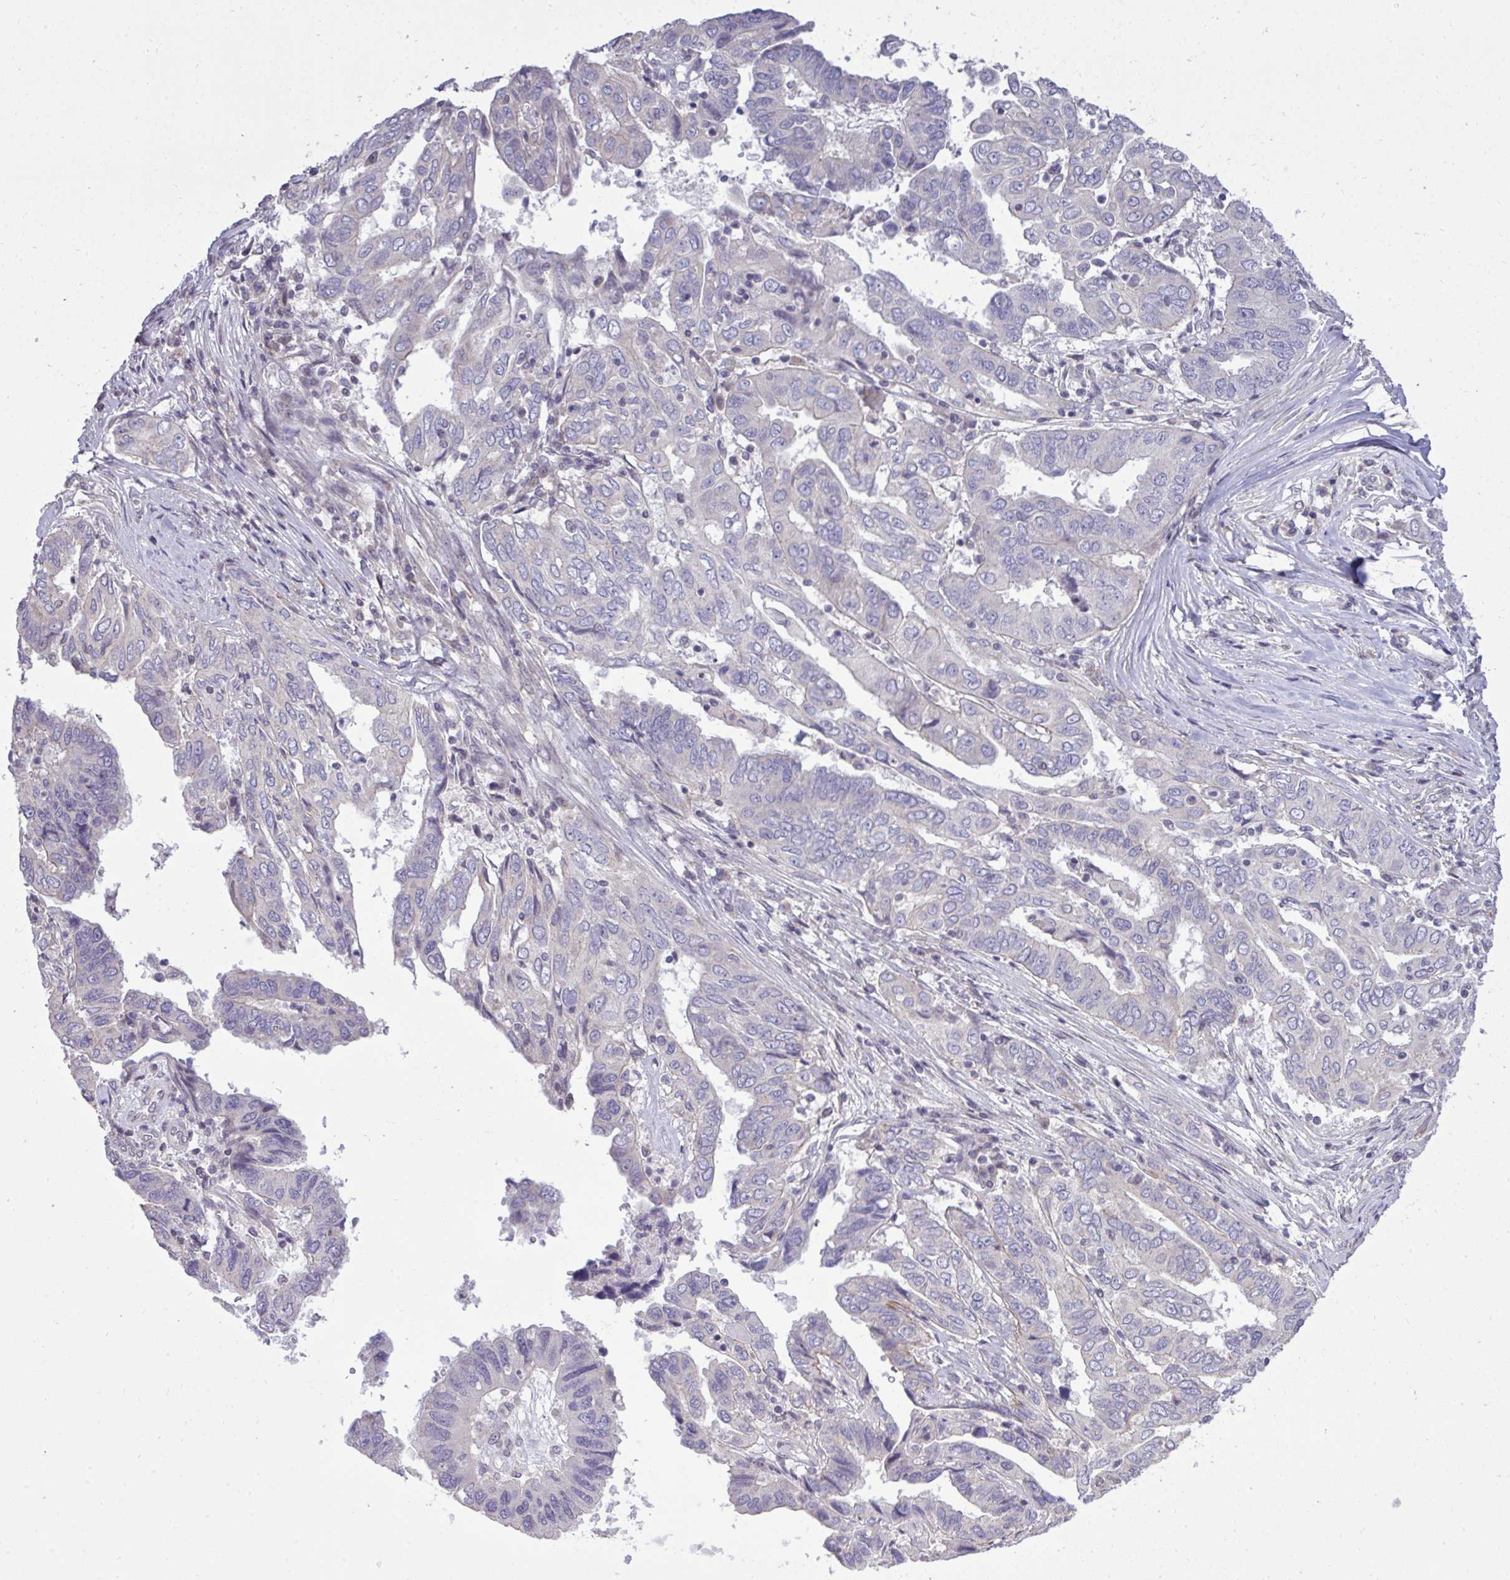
{"staining": {"intensity": "negative", "quantity": "none", "location": "none"}, "tissue": "ovarian cancer", "cell_type": "Tumor cells", "image_type": "cancer", "snomed": [{"axis": "morphology", "description": "Cystadenocarcinoma, serous, NOS"}, {"axis": "topography", "description": "Ovary"}], "caption": "IHC micrograph of ovarian cancer stained for a protein (brown), which exhibits no staining in tumor cells.", "gene": "CYP20A1", "patient": {"sex": "female", "age": 79}}